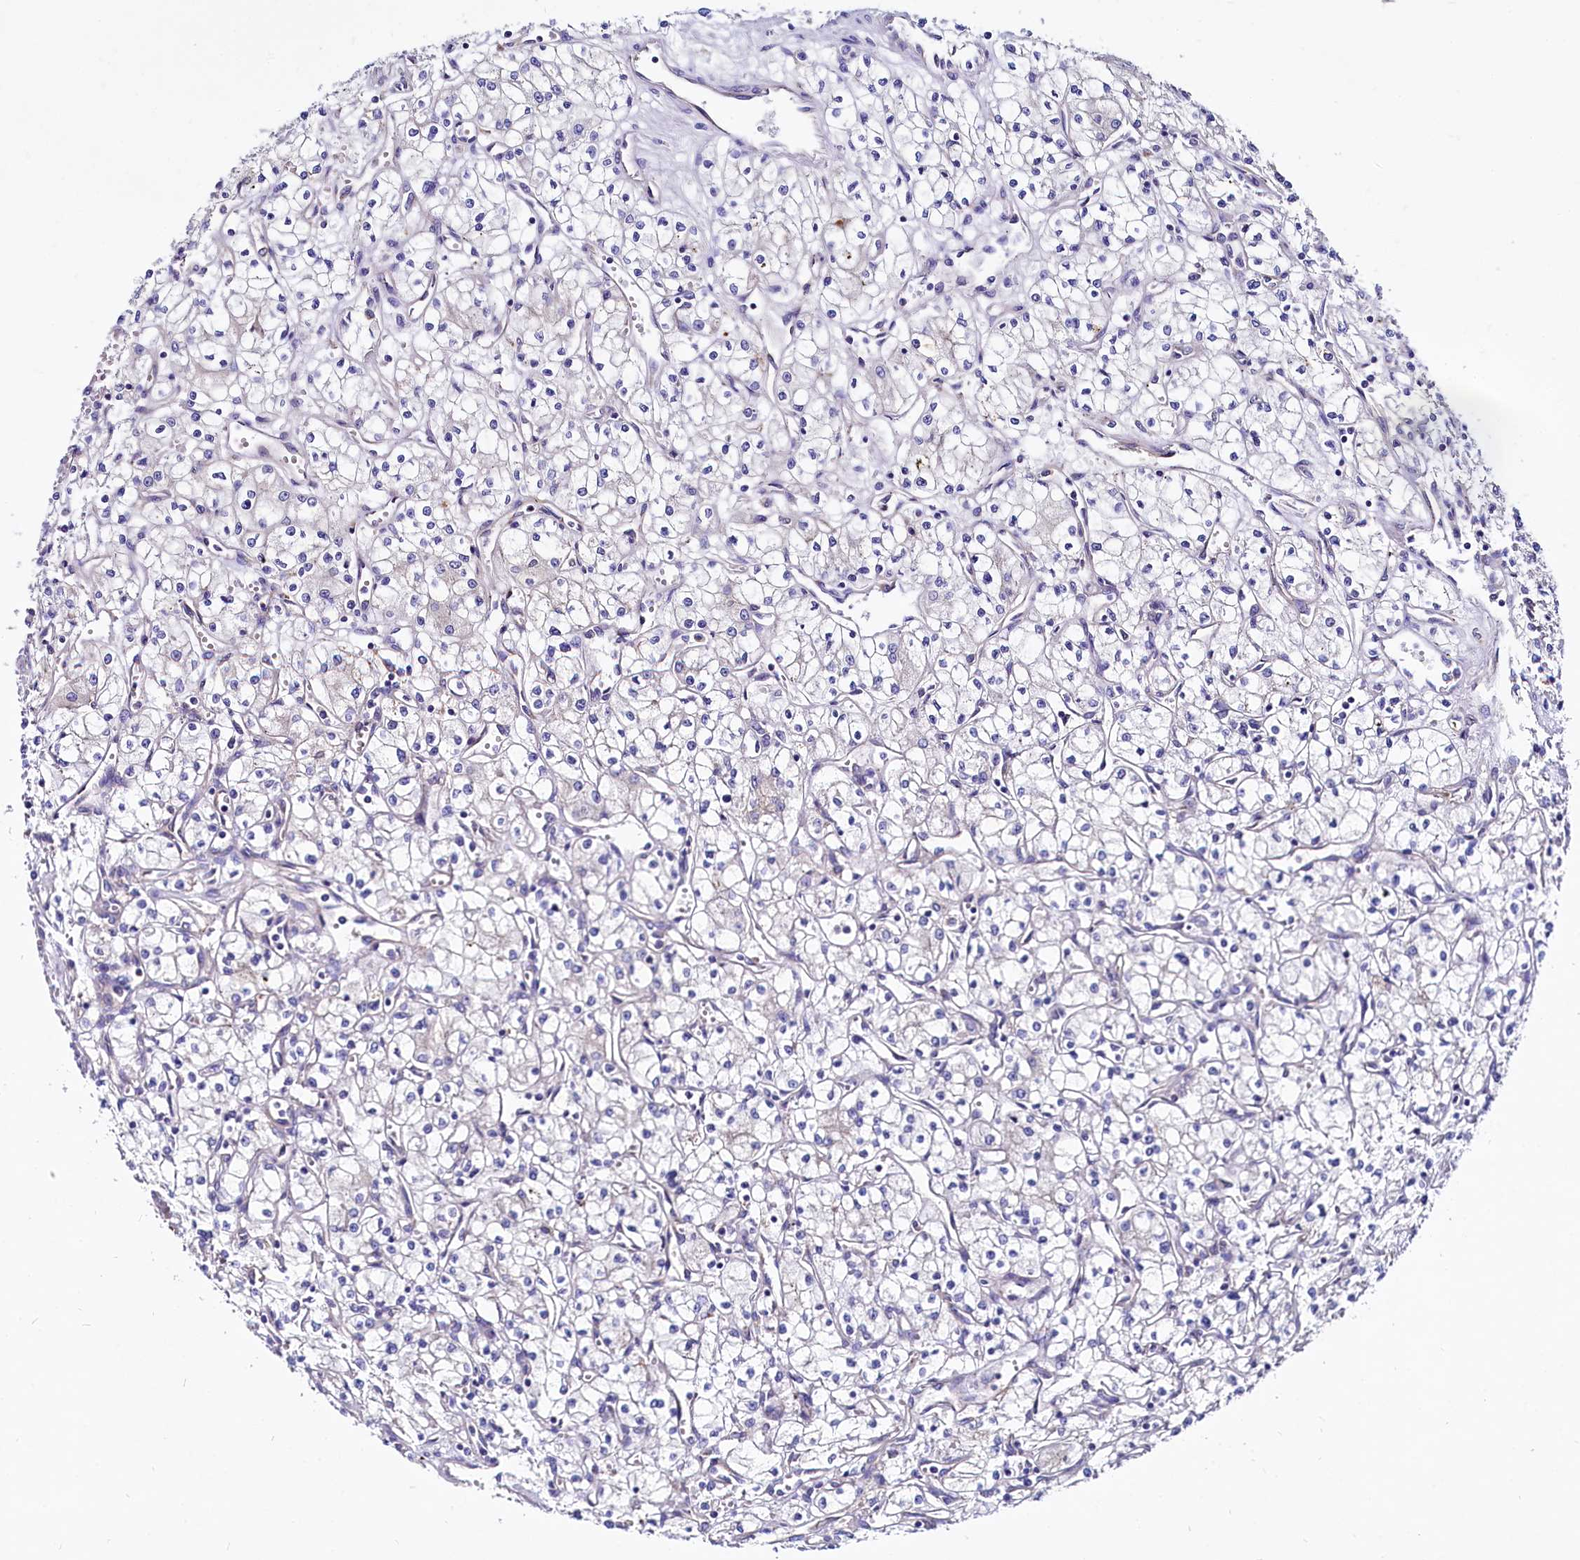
{"staining": {"intensity": "negative", "quantity": "none", "location": "none"}, "tissue": "renal cancer", "cell_type": "Tumor cells", "image_type": "cancer", "snomed": [{"axis": "morphology", "description": "Adenocarcinoma, NOS"}, {"axis": "topography", "description": "Kidney"}], "caption": "Immunohistochemistry image of renal adenocarcinoma stained for a protein (brown), which displays no expression in tumor cells.", "gene": "QARS1", "patient": {"sex": "male", "age": 59}}